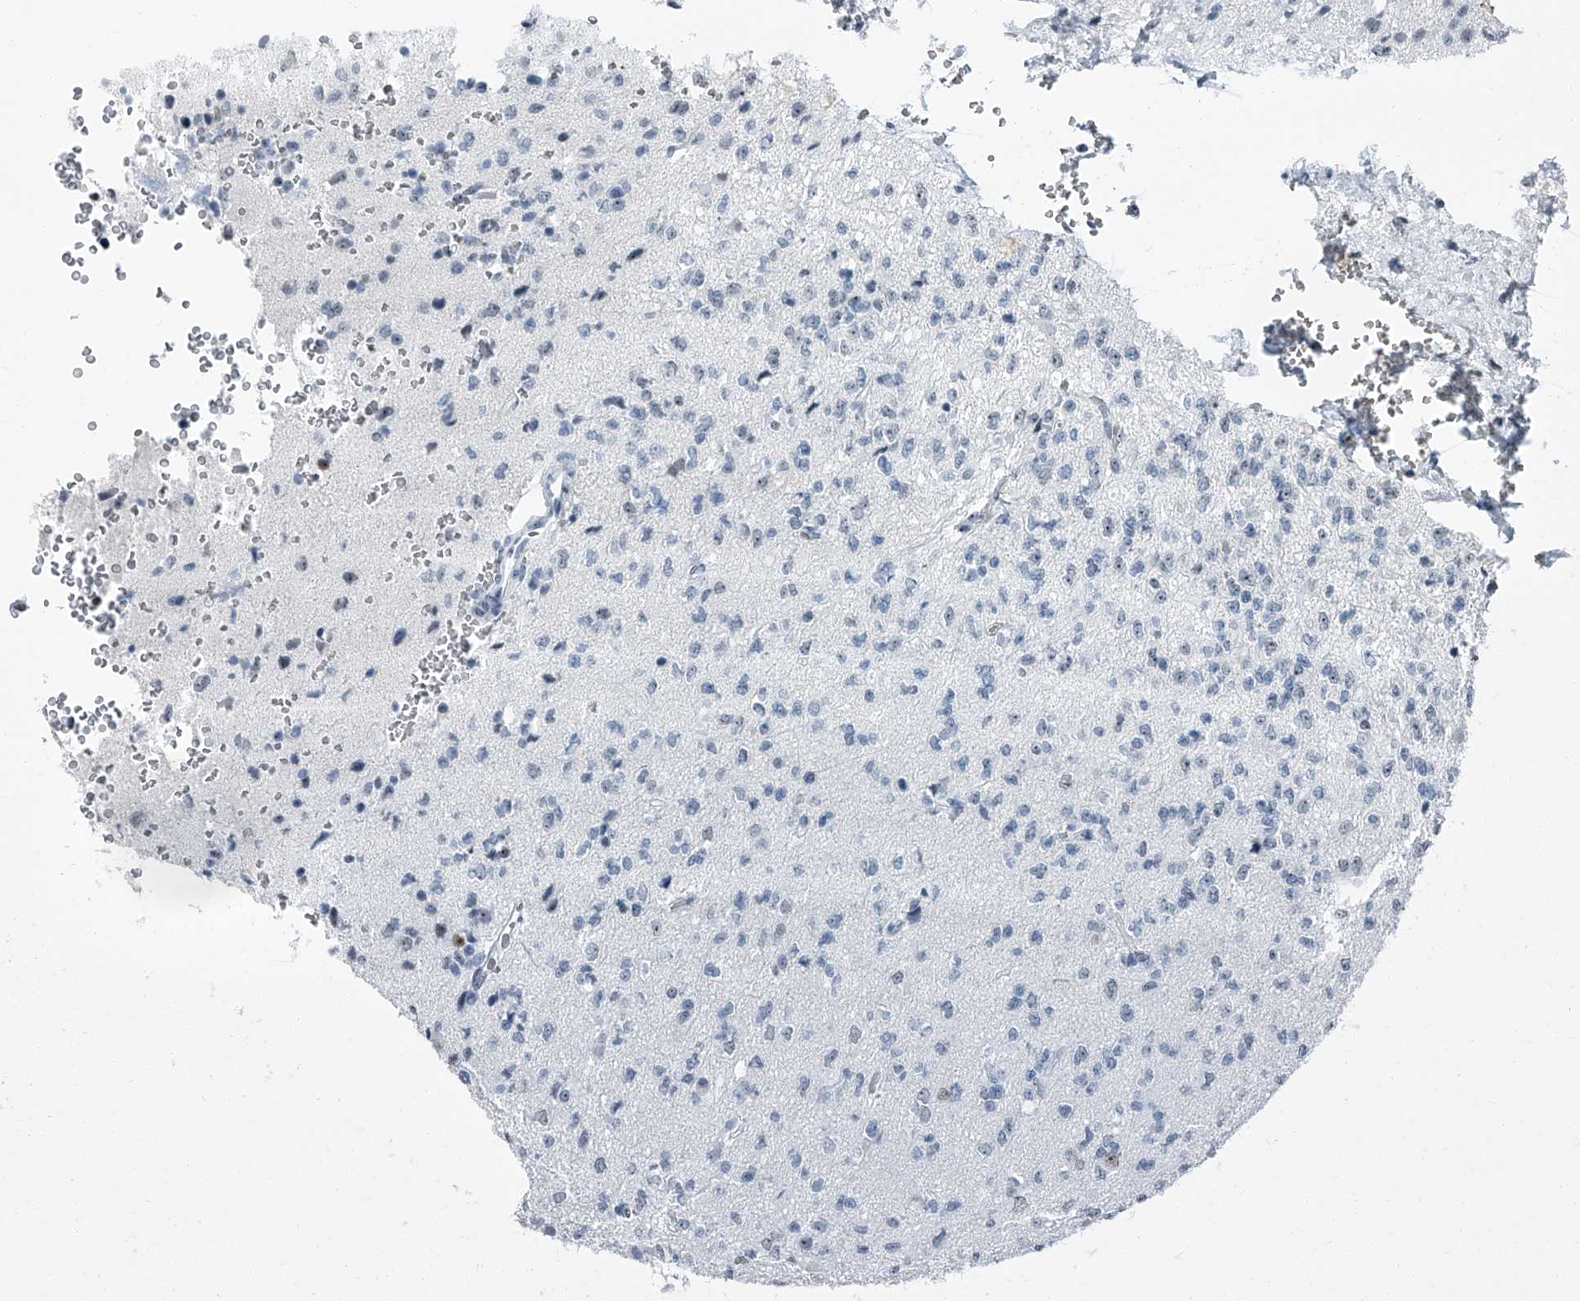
{"staining": {"intensity": "negative", "quantity": "none", "location": "none"}, "tissue": "glioma", "cell_type": "Tumor cells", "image_type": "cancer", "snomed": [{"axis": "morphology", "description": "Glioma, malignant, High grade"}, {"axis": "topography", "description": "pancreas cauda"}], "caption": "This is an immunohistochemistry micrograph of human malignant glioma (high-grade). There is no positivity in tumor cells.", "gene": "TCOF1", "patient": {"sex": "male", "age": 60}}